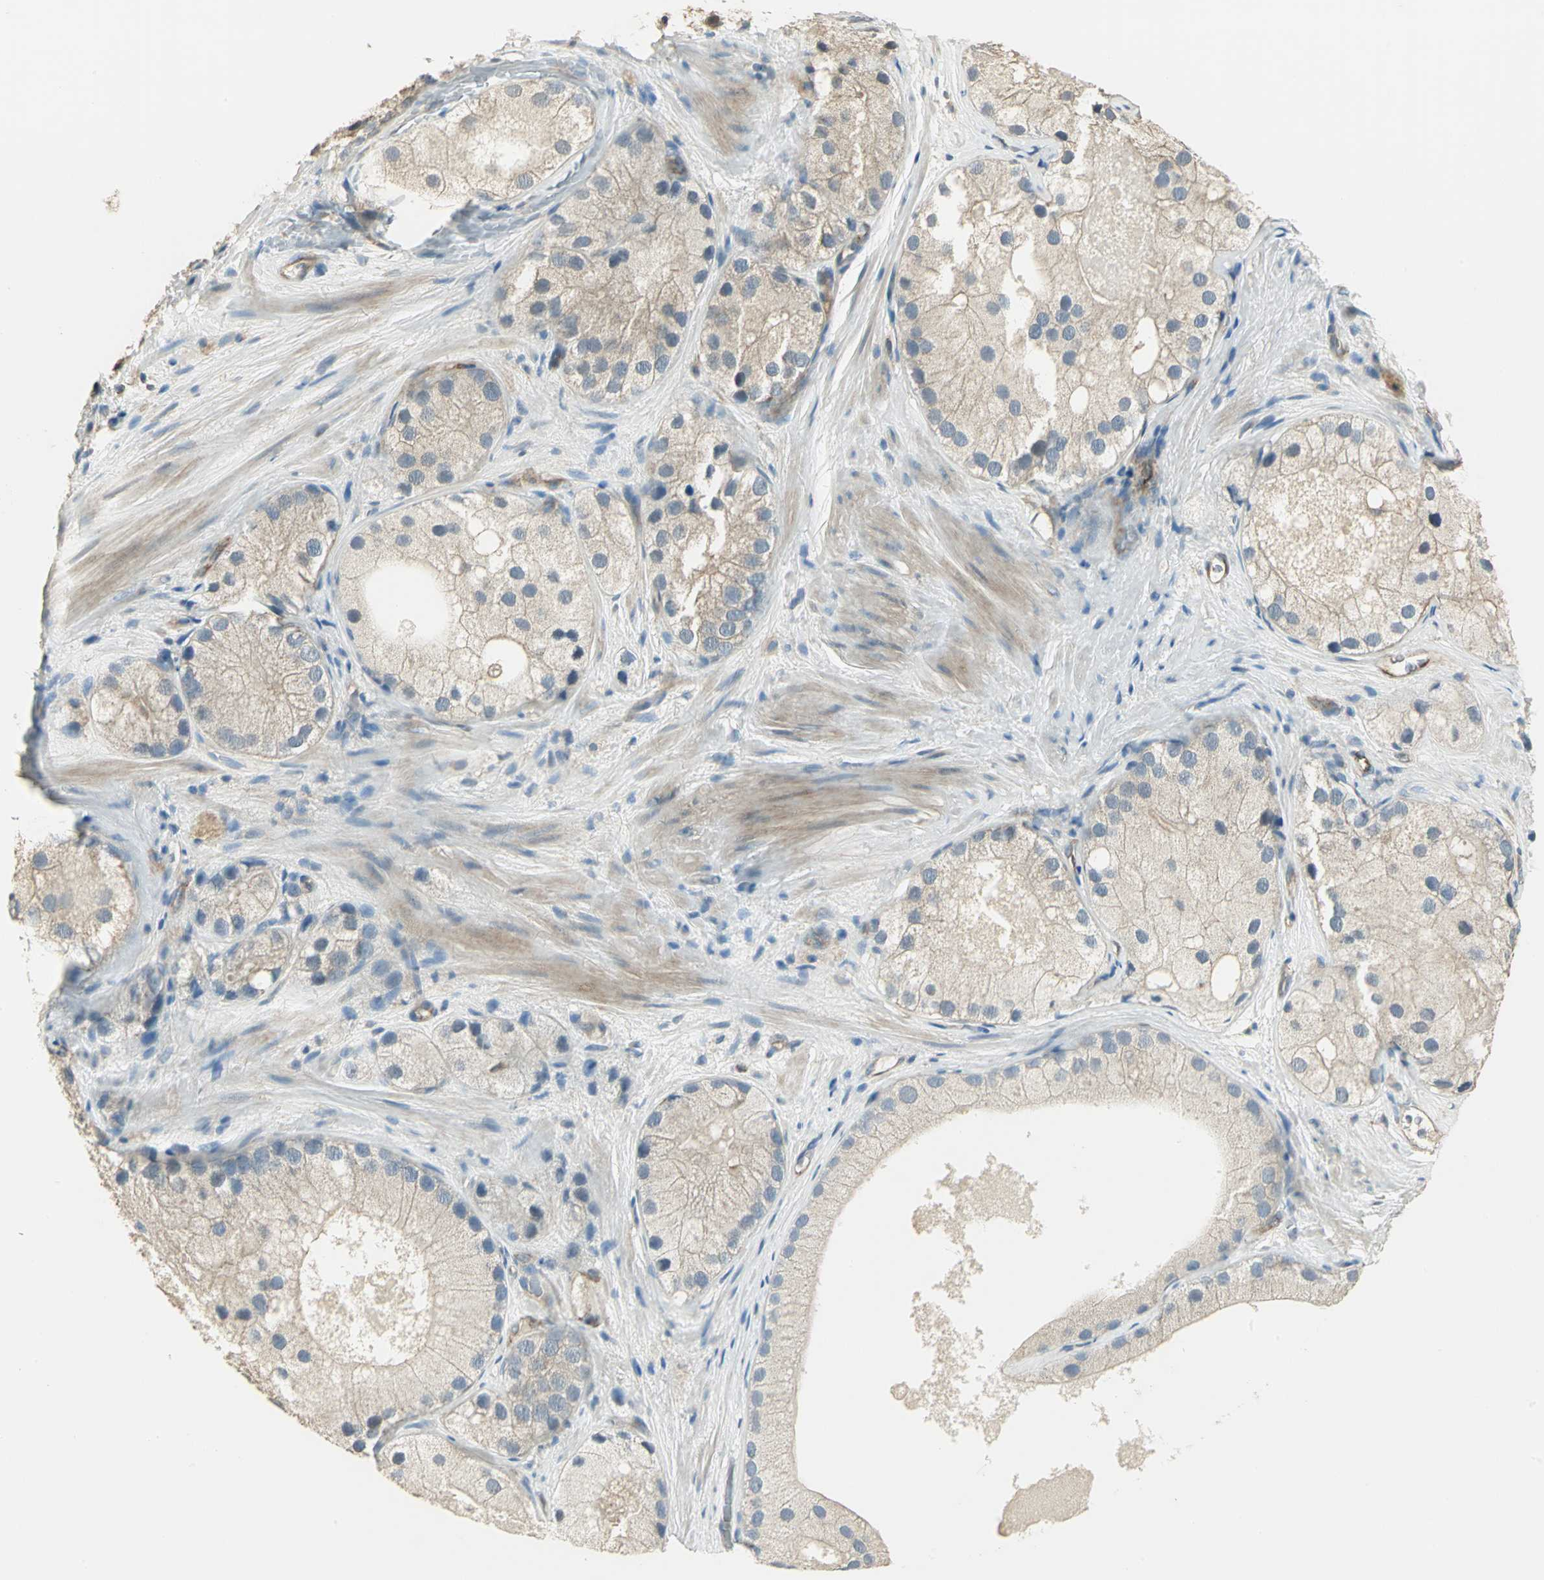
{"staining": {"intensity": "weak", "quantity": "25%-75%", "location": "cytoplasmic/membranous"}, "tissue": "prostate cancer", "cell_type": "Tumor cells", "image_type": "cancer", "snomed": [{"axis": "morphology", "description": "Adenocarcinoma, Low grade"}, {"axis": "topography", "description": "Prostate"}], "caption": "Brown immunohistochemical staining in human prostate cancer (adenocarcinoma (low-grade)) exhibits weak cytoplasmic/membranous positivity in approximately 25%-75% of tumor cells.", "gene": "RAPGEF1", "patient": {"sex": "male", "age": 69}}